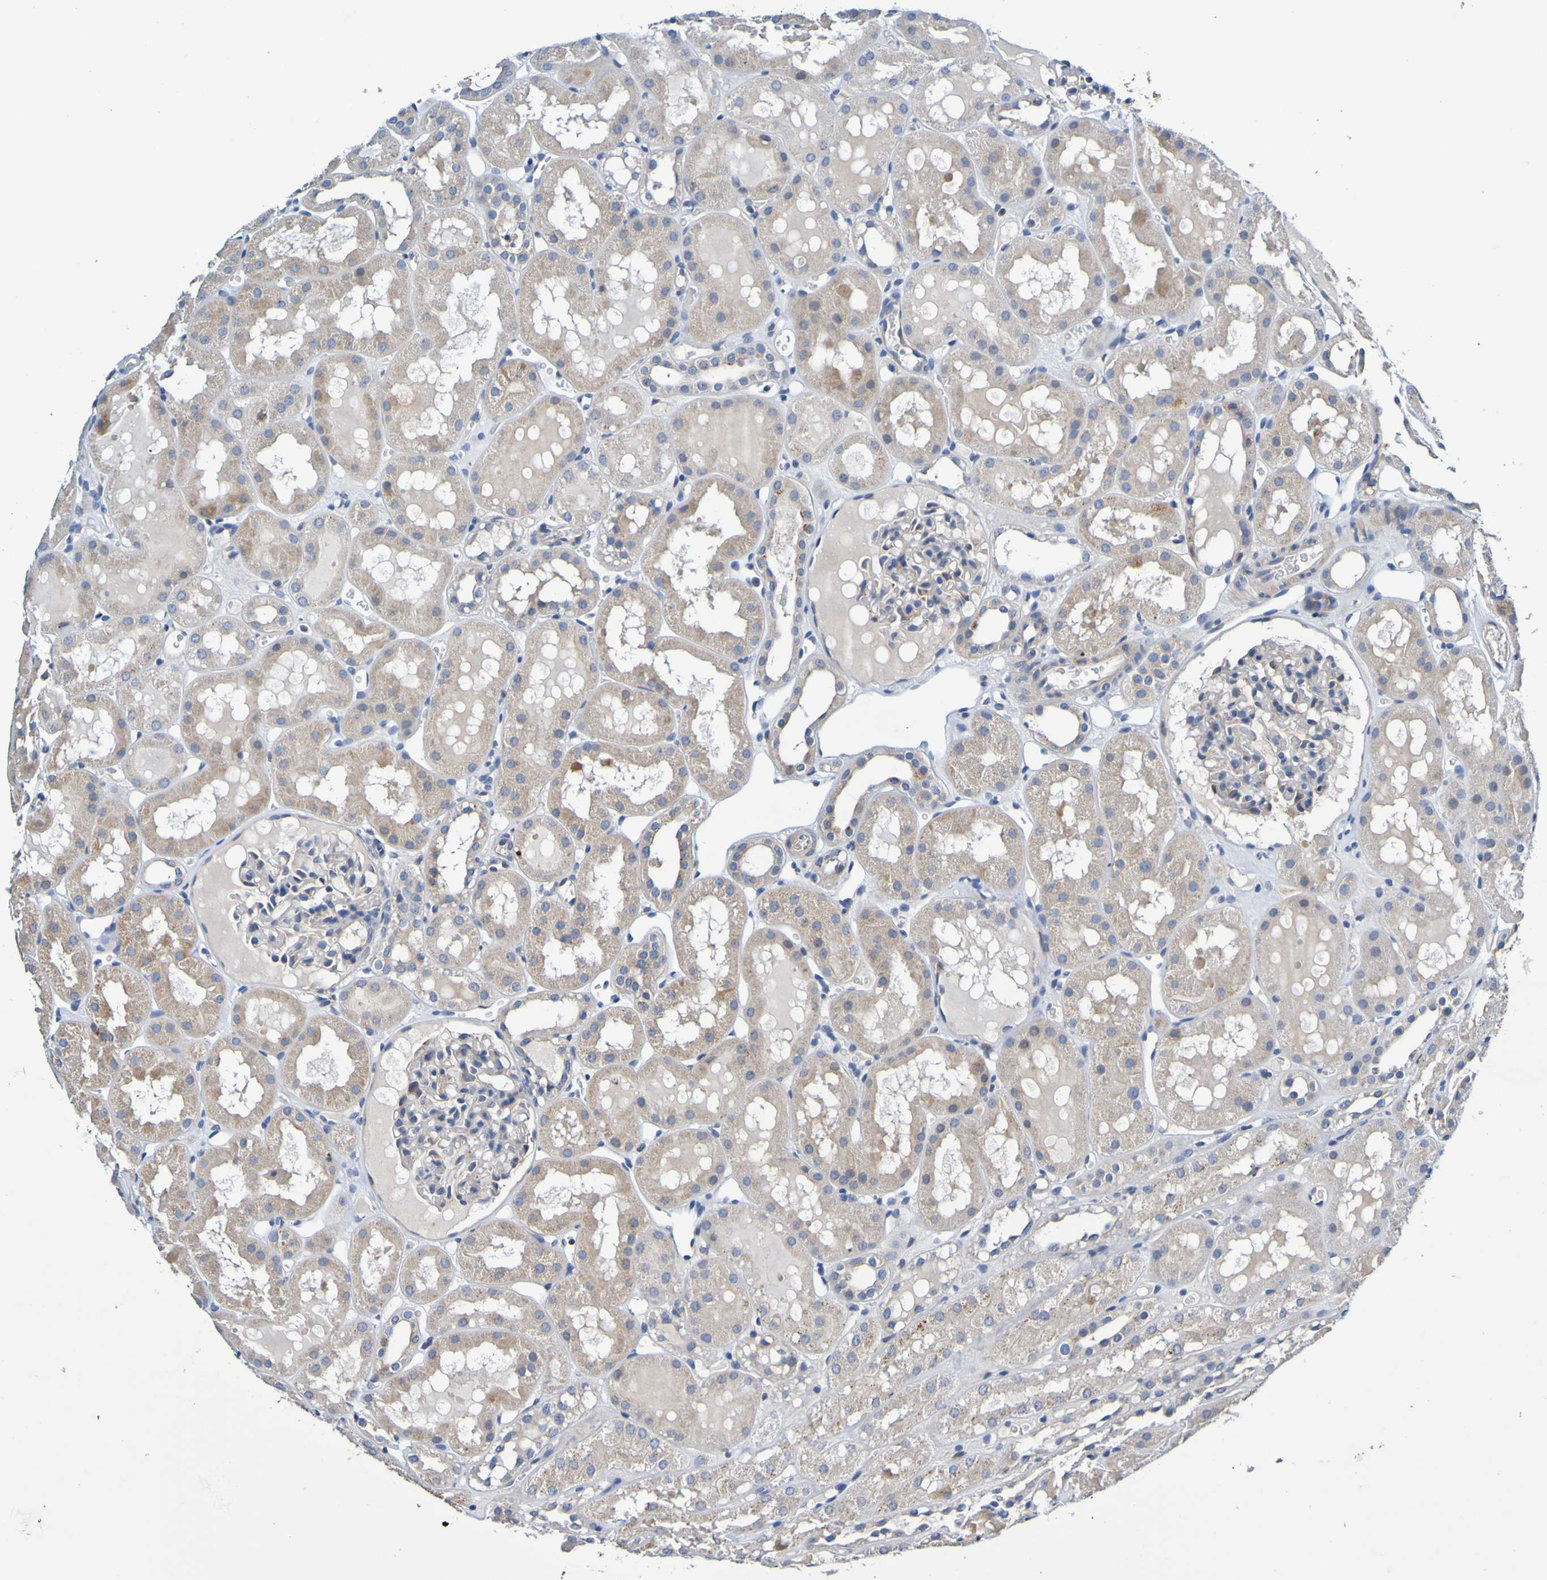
{"staining": {"intensity": "negative", "quantity": "none", "location": "none"}, "tissue": "kidney", "cell_type": "Cells in glomeruli", "image_type": "normal", "snomed": [{"axis": "morphology", "description": "Normal tissue, NOS"}, {"axis": "topography", "description": "Kidney"}, {"axis": "topography", "description": "Urinary bladder"}], "caption": "Micrograph shows no significant protein expression in cells in glomeruli of normal kidney. Nuclei are stained in blue.", "gene": "METAP2", "patient": {"sex": "male", "age": 16}}